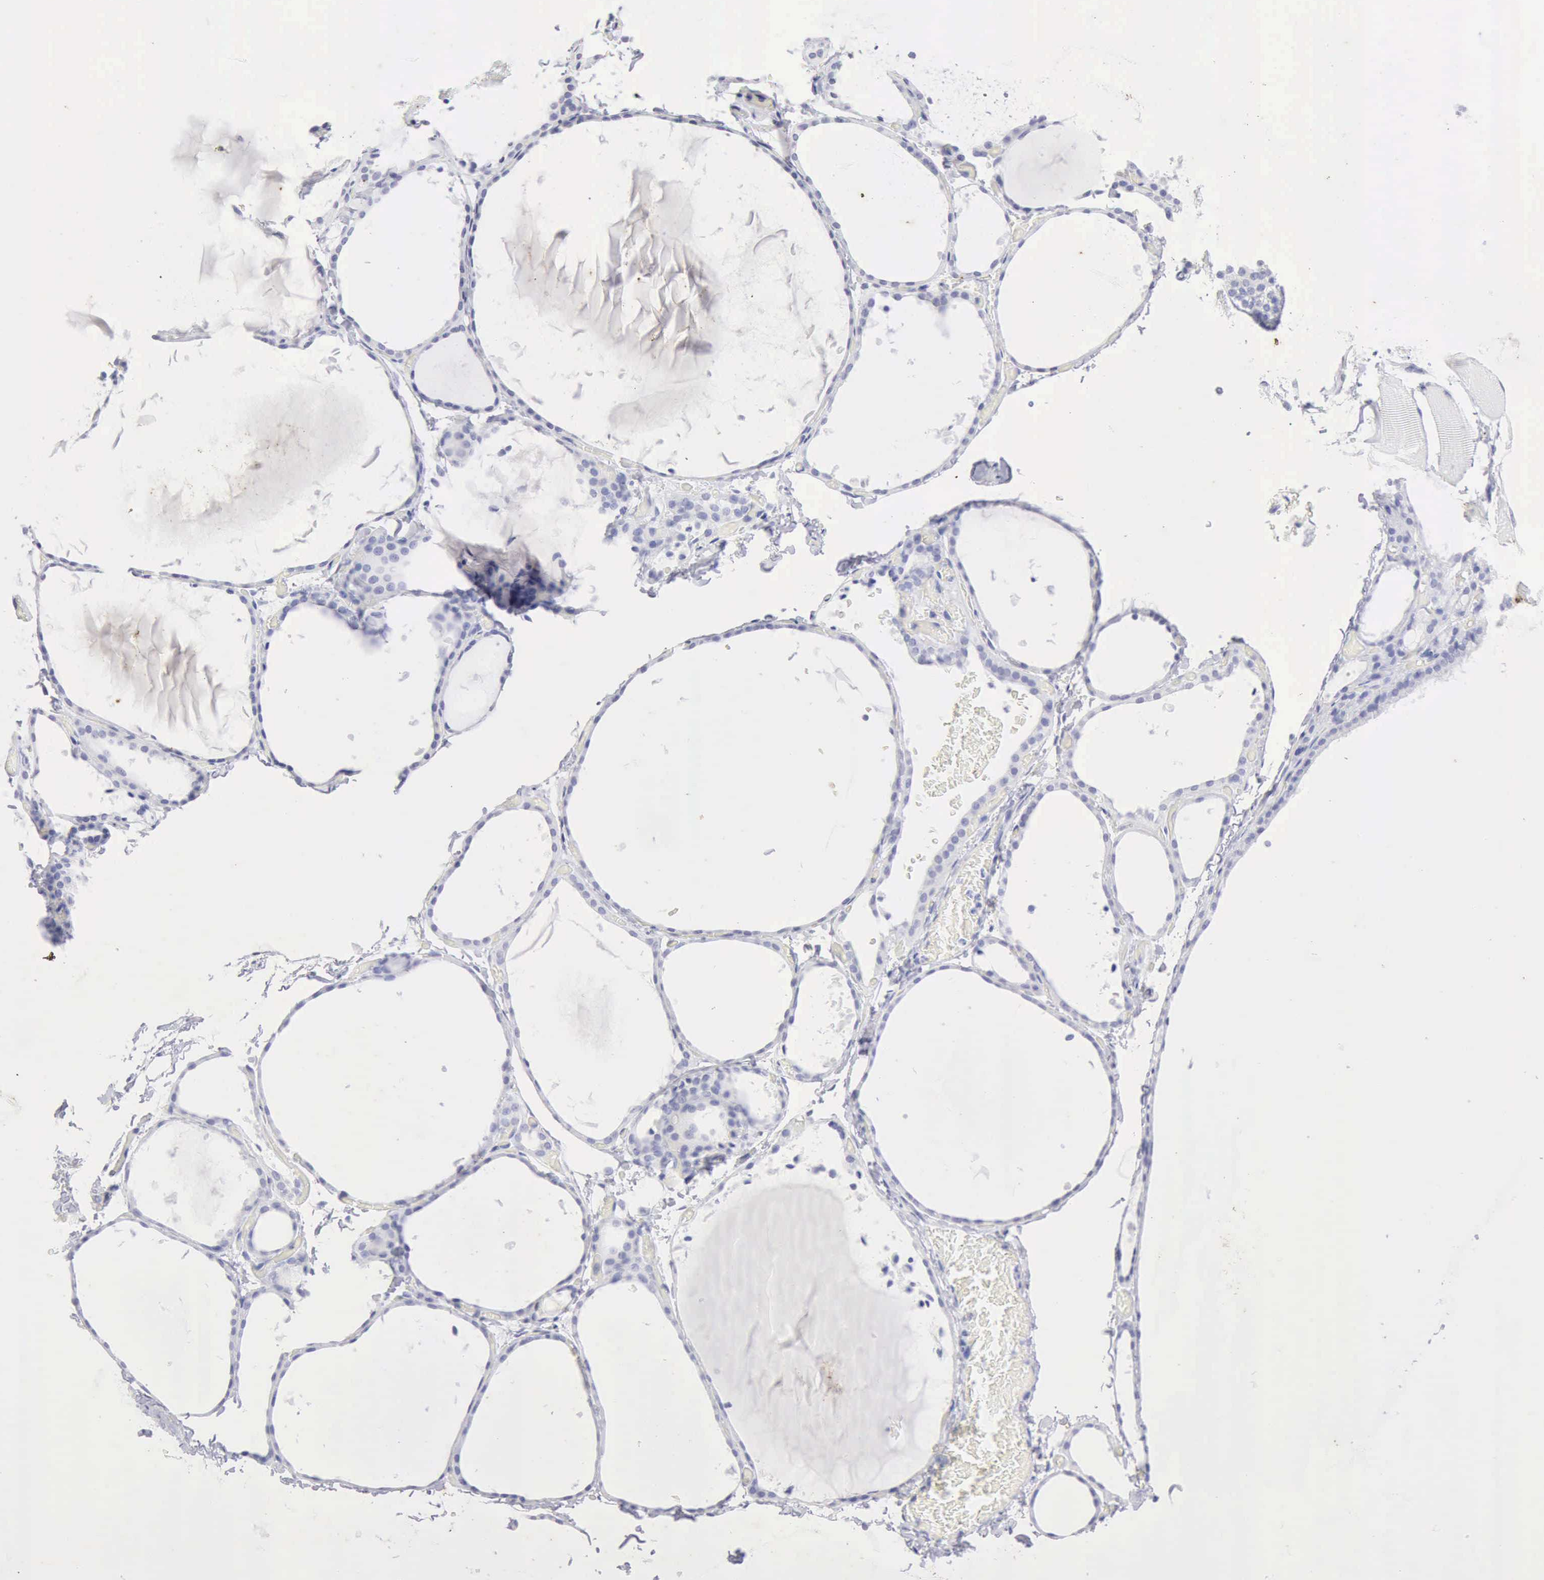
{"staining": {"intensity": "negative", "quantity": "none", "location": "none"}, "tissue": "thyroid gland", "cell_type": "Glandular cells", "image_type": "normal", "snomed": [{"axis": "morphology", "description": "Normal tissue, NOS"}, {"axis": "topography", "description": "Thyroid gland"}], "caption": "Image shows no protein staining in glandular cells of unremarkable thyroid gland.", "gene": "KRT10", "patient": {"sex": "female", "age": 22}}